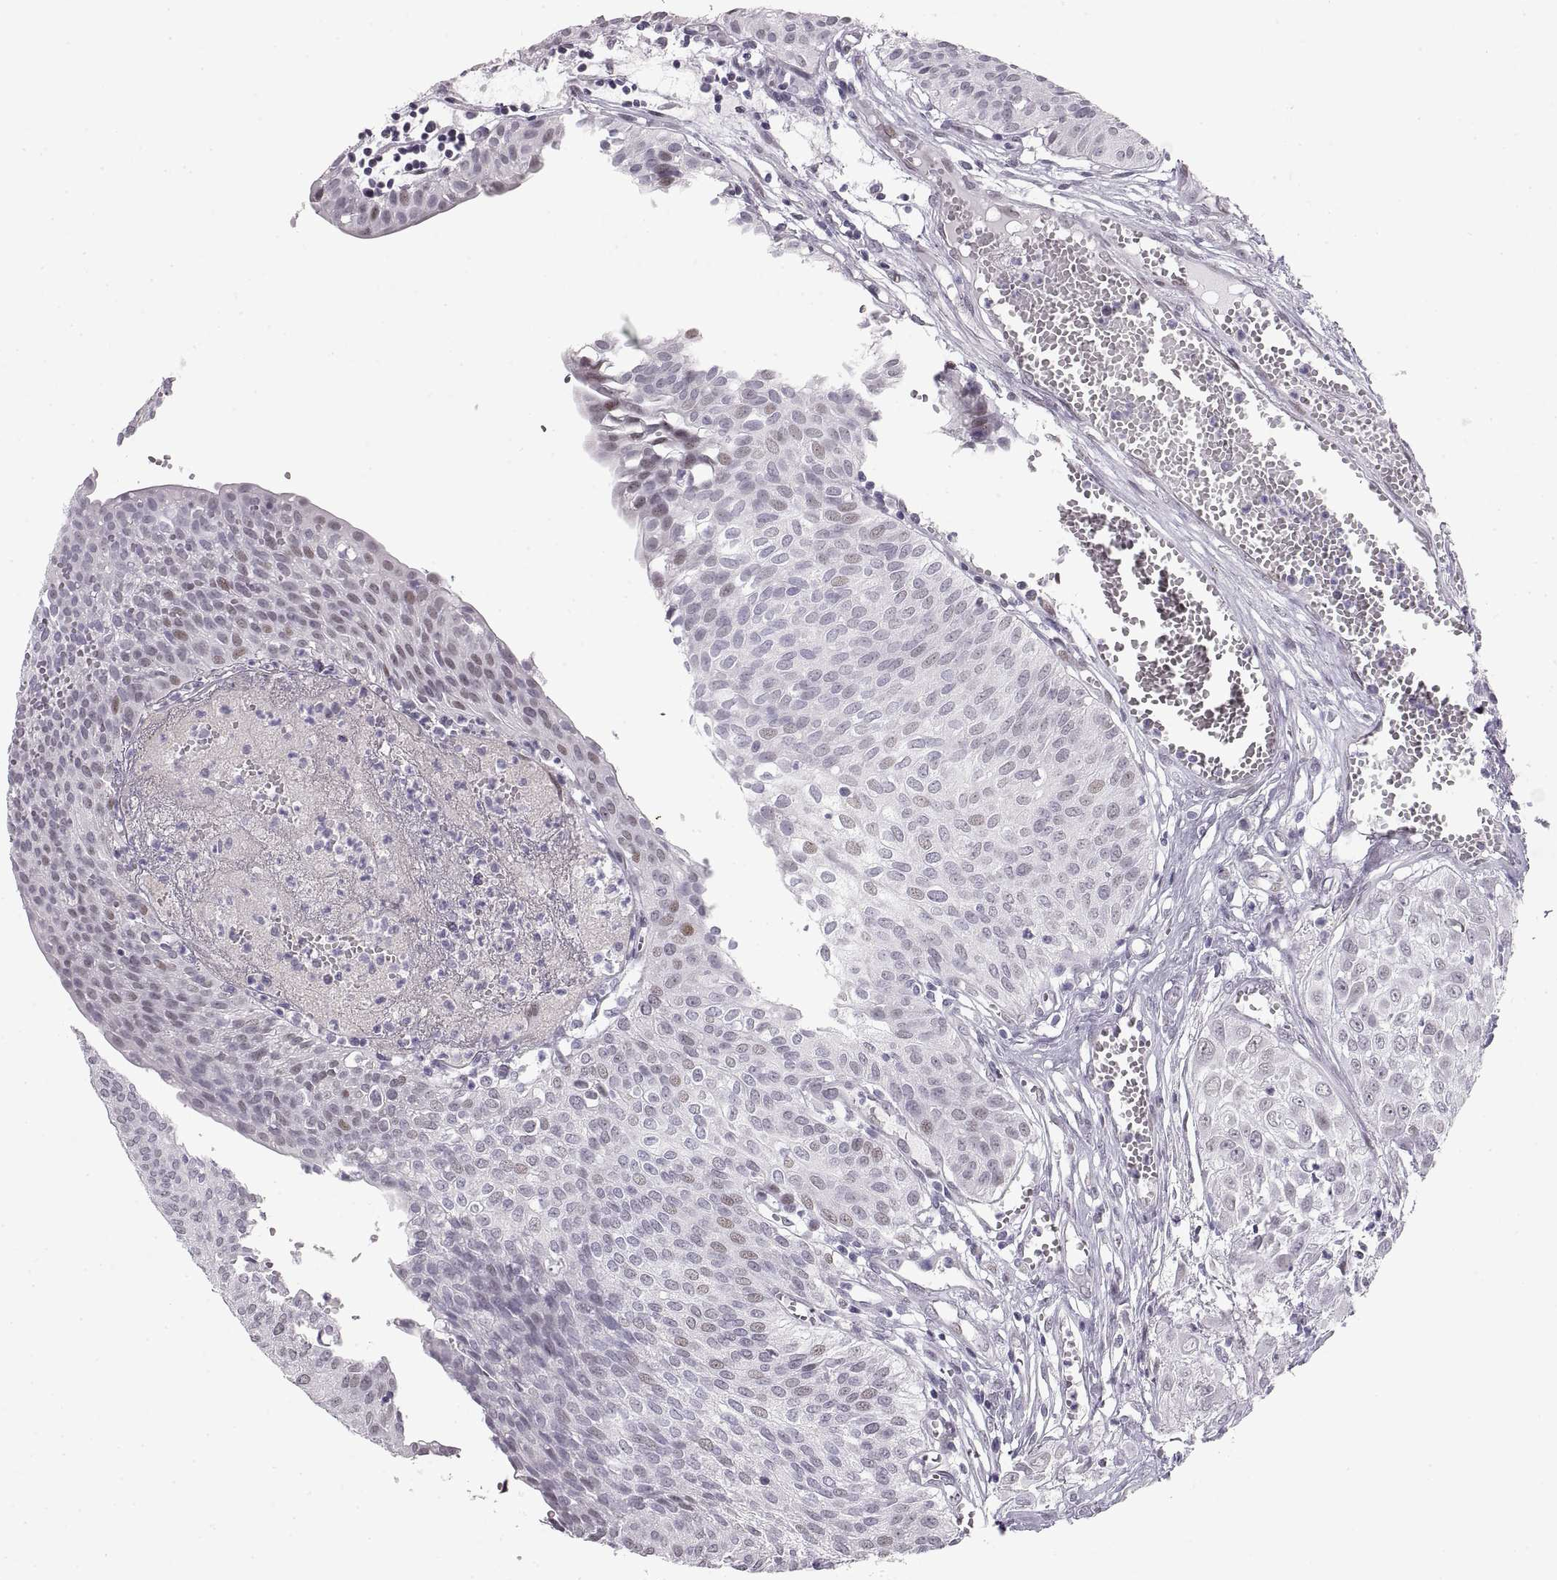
{"staining": {"intensity": "weak", "quantity": "<25%", "location": "nuclear"}, "tissue": "urothelial cancer", "cell_type": "Tumor cells", "image_type": "cancer", "snomed": [{"axis": "morphology", "description": "Urothelial carcinoma, High grade"}, {"axis": "topography", "description": "Urinary bladder"}], "caption": "Tumor cells show no significant positivity in urothelial cancer.", "gene": "NANOS3", "patient": {"sex": "male", "age": 57}}